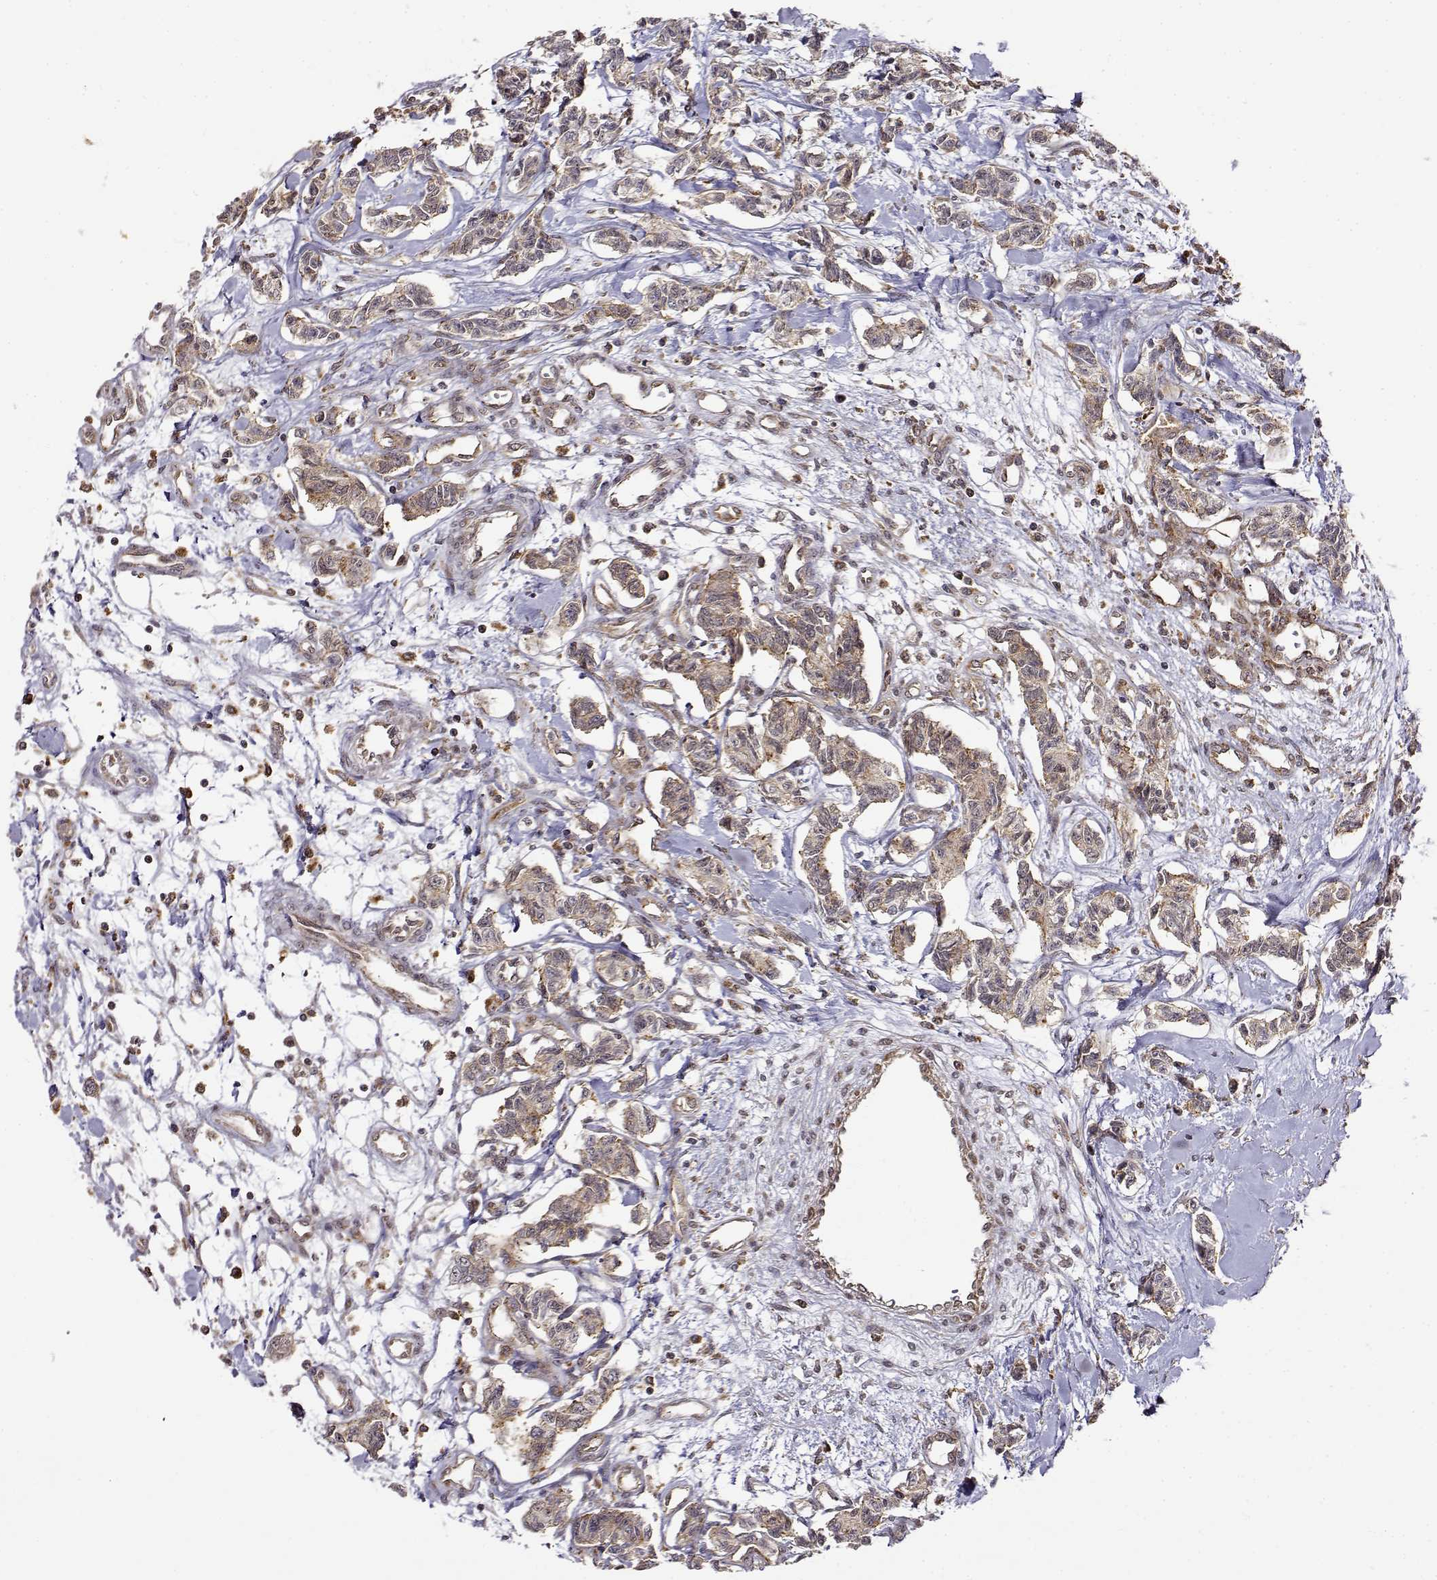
{"staining": {"intensity": "weak", "quantity": ">75%", "location": "cytoplasmic/membranous"}, "tissue": "carcinoid", "cell_type": "Tumor cells", "image_type": "cancer", "snomed": [{"axis": "morphology", "description": "Carcinoid, malignant, NOS"}, {"axis": "topography", "description": "Kidney"}], "caption": "Carcinoid was stained to show a protein in brown. There is low levels of weak cytoplasmic/membranous positivity in about >75% of tumor cells. (Brightfield microscopy of DAB IHC at high magnification).", "gene": "RNF13", "patient": {"sex": "female", "age": 41}}